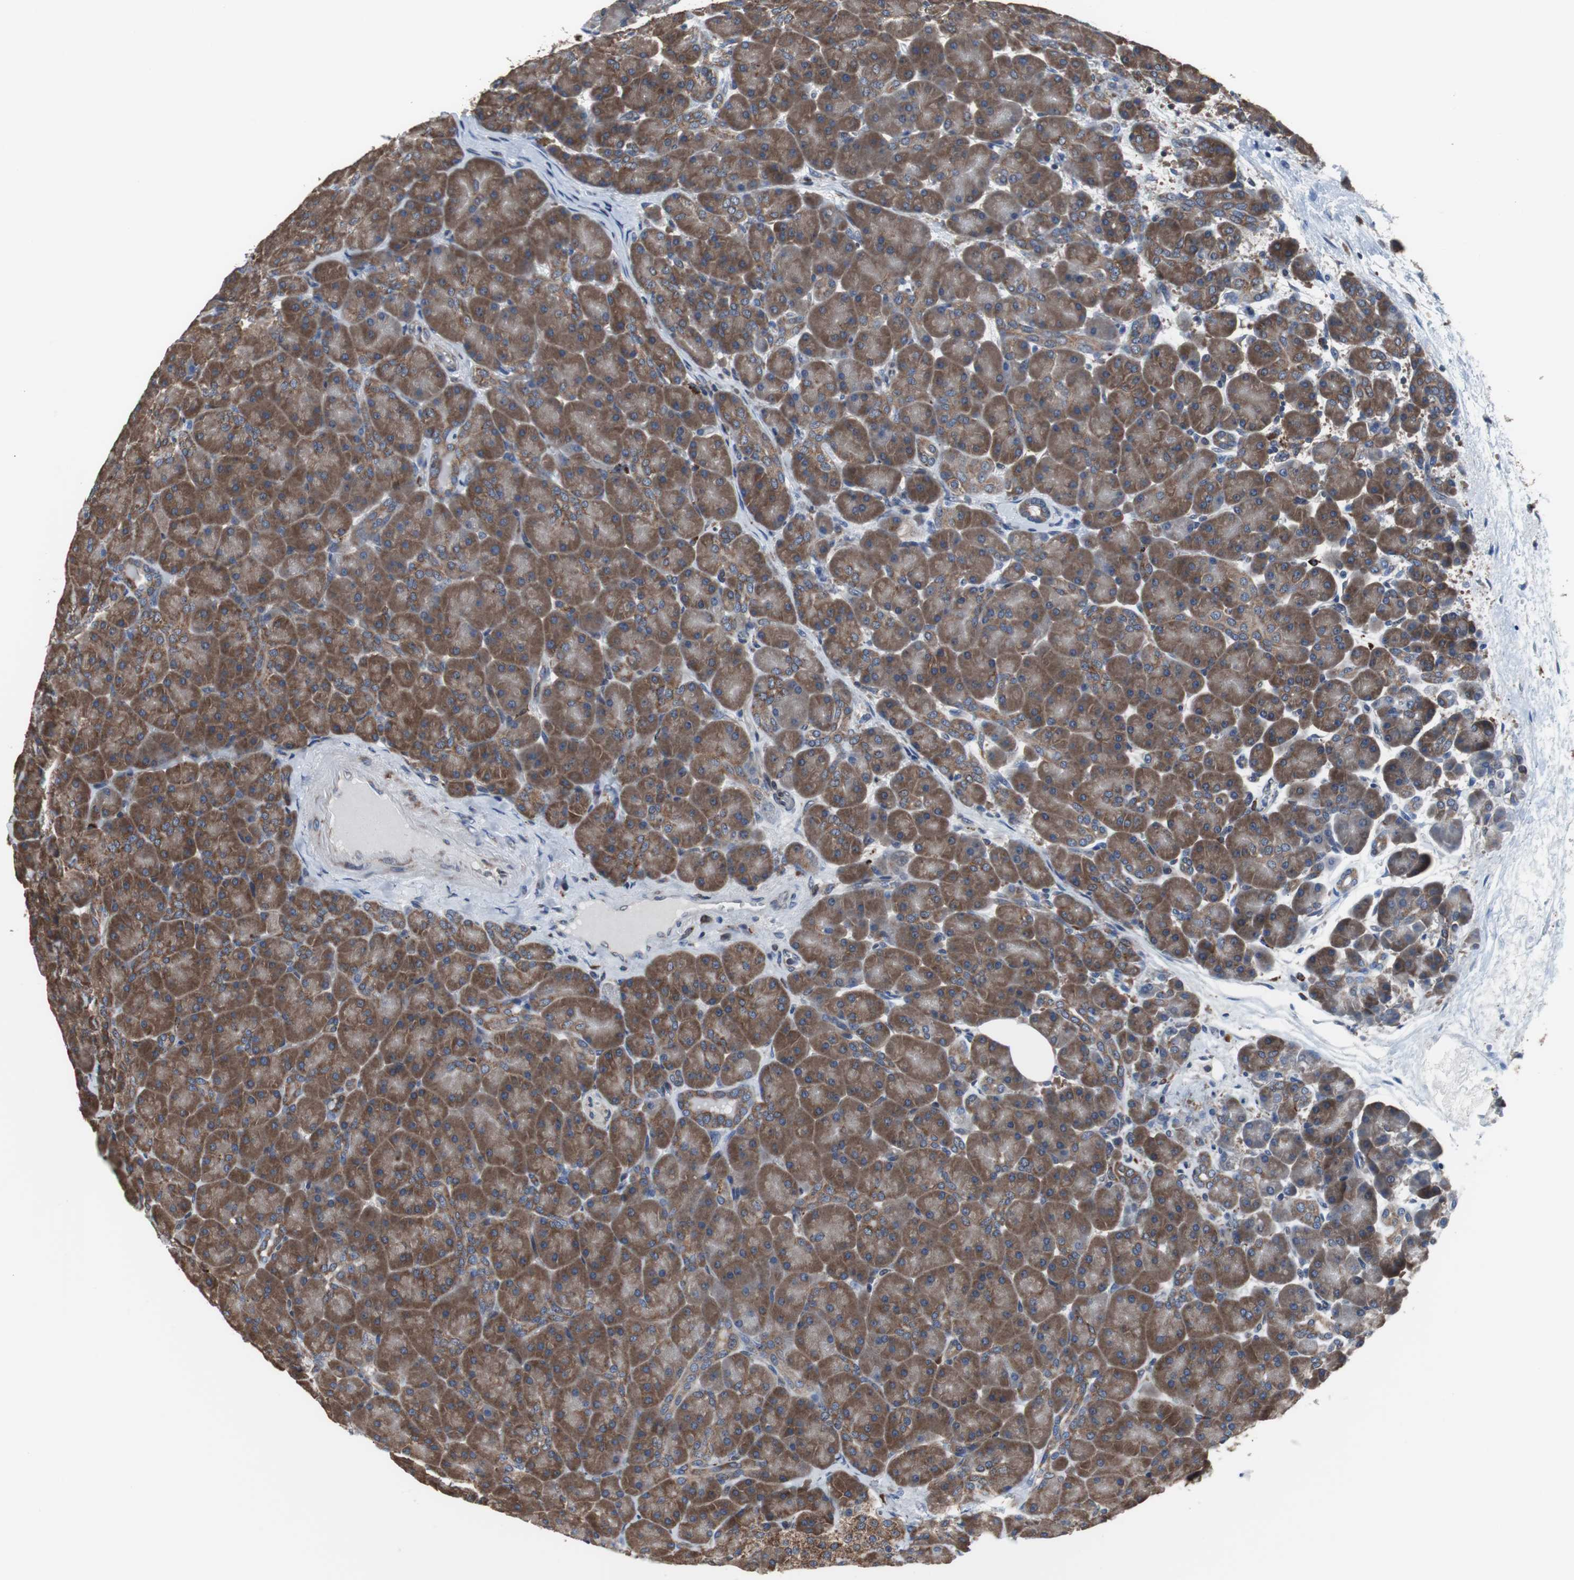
{"staining": {"intensity": "strong", "quantity": ">75%", "location": "cytoplasmic/membranous"}, "tissue": "pancreas", "cell_type": "Exocrine glandular cells", "image_type": "normal", "snomed": [{"axis": "morphology", "description": "Normal tissue, NOS"}, {"axis": "topography", "description": "Pancreas"}], "caption": "Unremarkable pancreas reveals strong cytoplasmic/membranous staining in approximately >75% of exocrine glandular cells.", "gene": "USP10", "patient": {"sex": "male", "age": 66}}